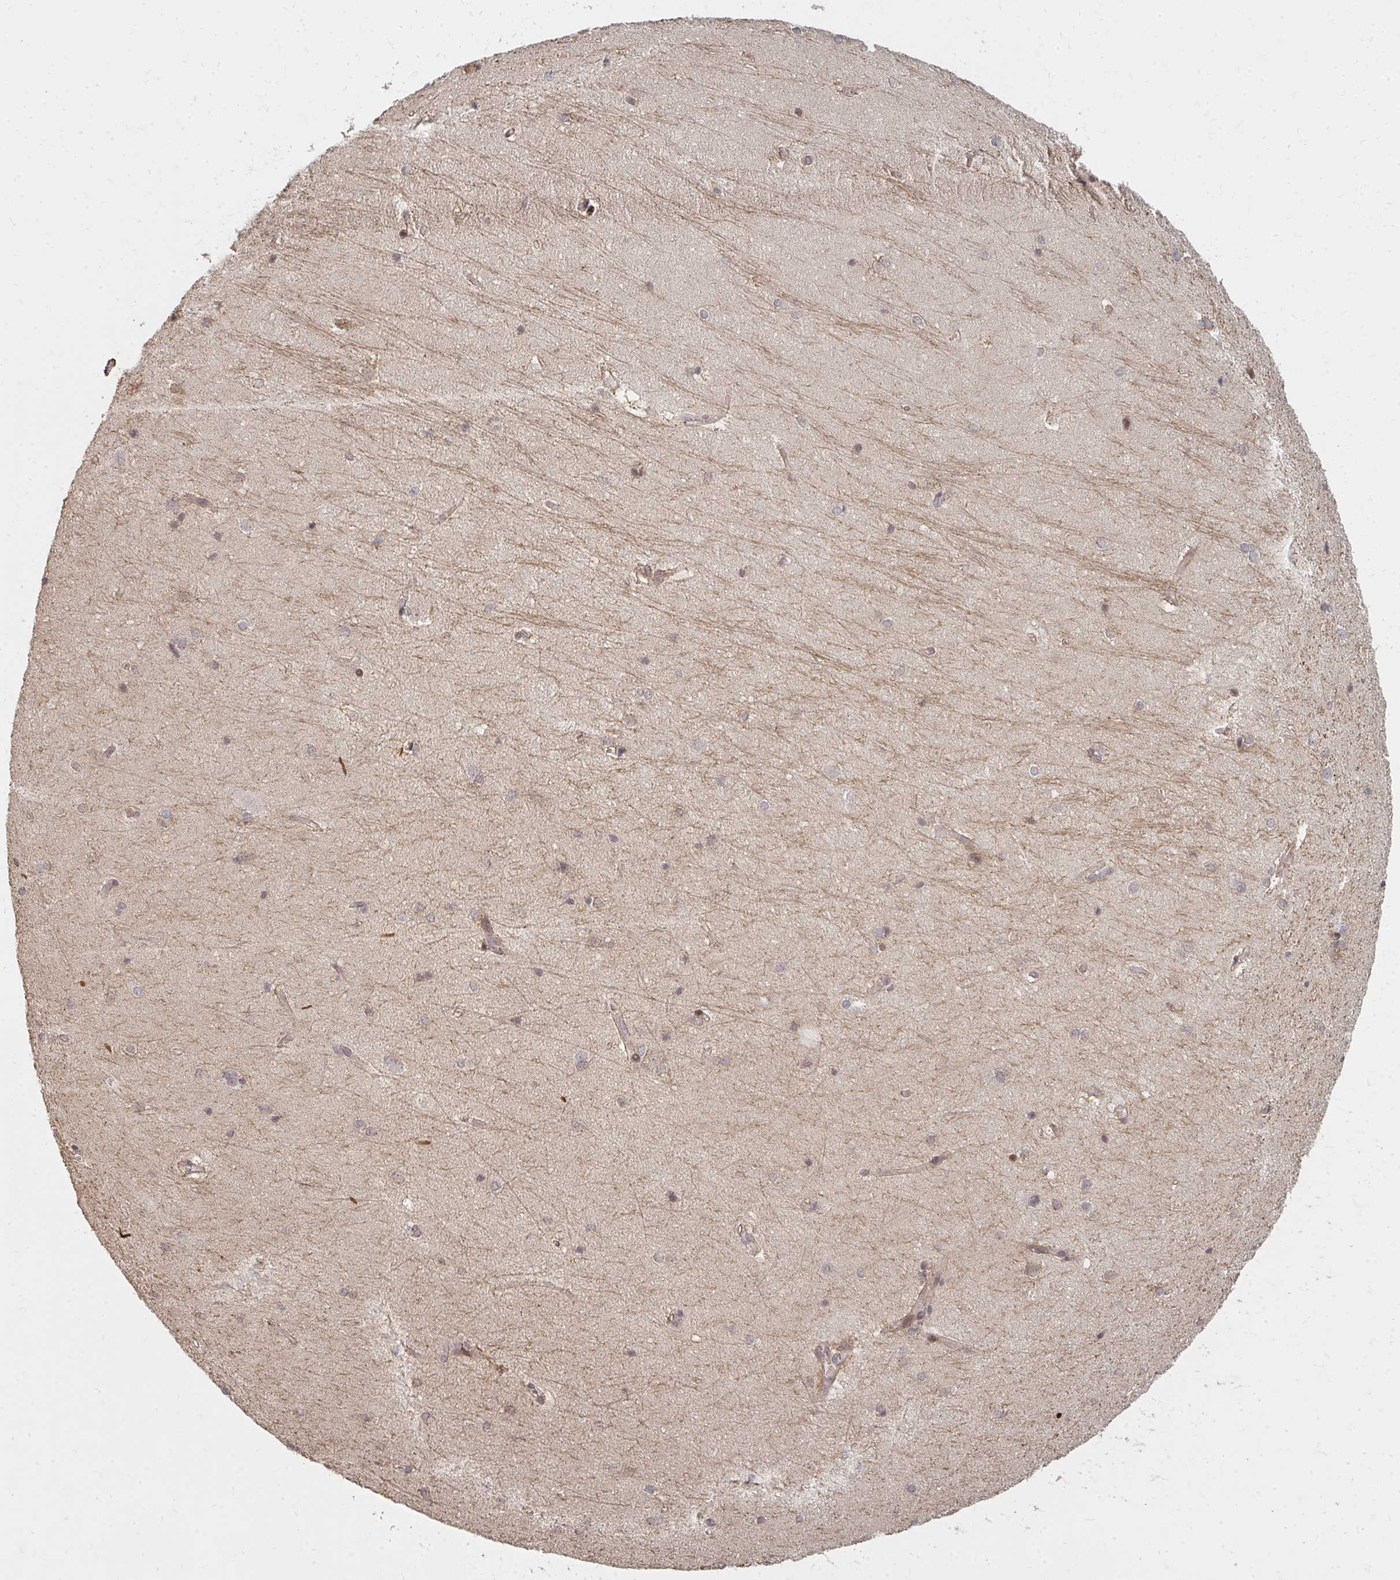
{"staining": {"intensity": "negative", "quantity": "none", "location": "none"}, "tissue": "hippocampus", "cell_type": "Glial cells", "image_type": "normal", "snomed": [{"axis": "morphology", "description": "Normal tissue, NOS"}, {"axis": "topography", "description": "Cerebral cortex"}, {"axis": "topography", "description": "Hippocampus"}], "caption": "A high-resolution image shows immunohistochemistry (IHC) staining of unremarkable hippocampus, which exhibits no significant positivity in glial cells.", "gene": "ZNF285", "patient": {"sex": "female", "age": 19}}